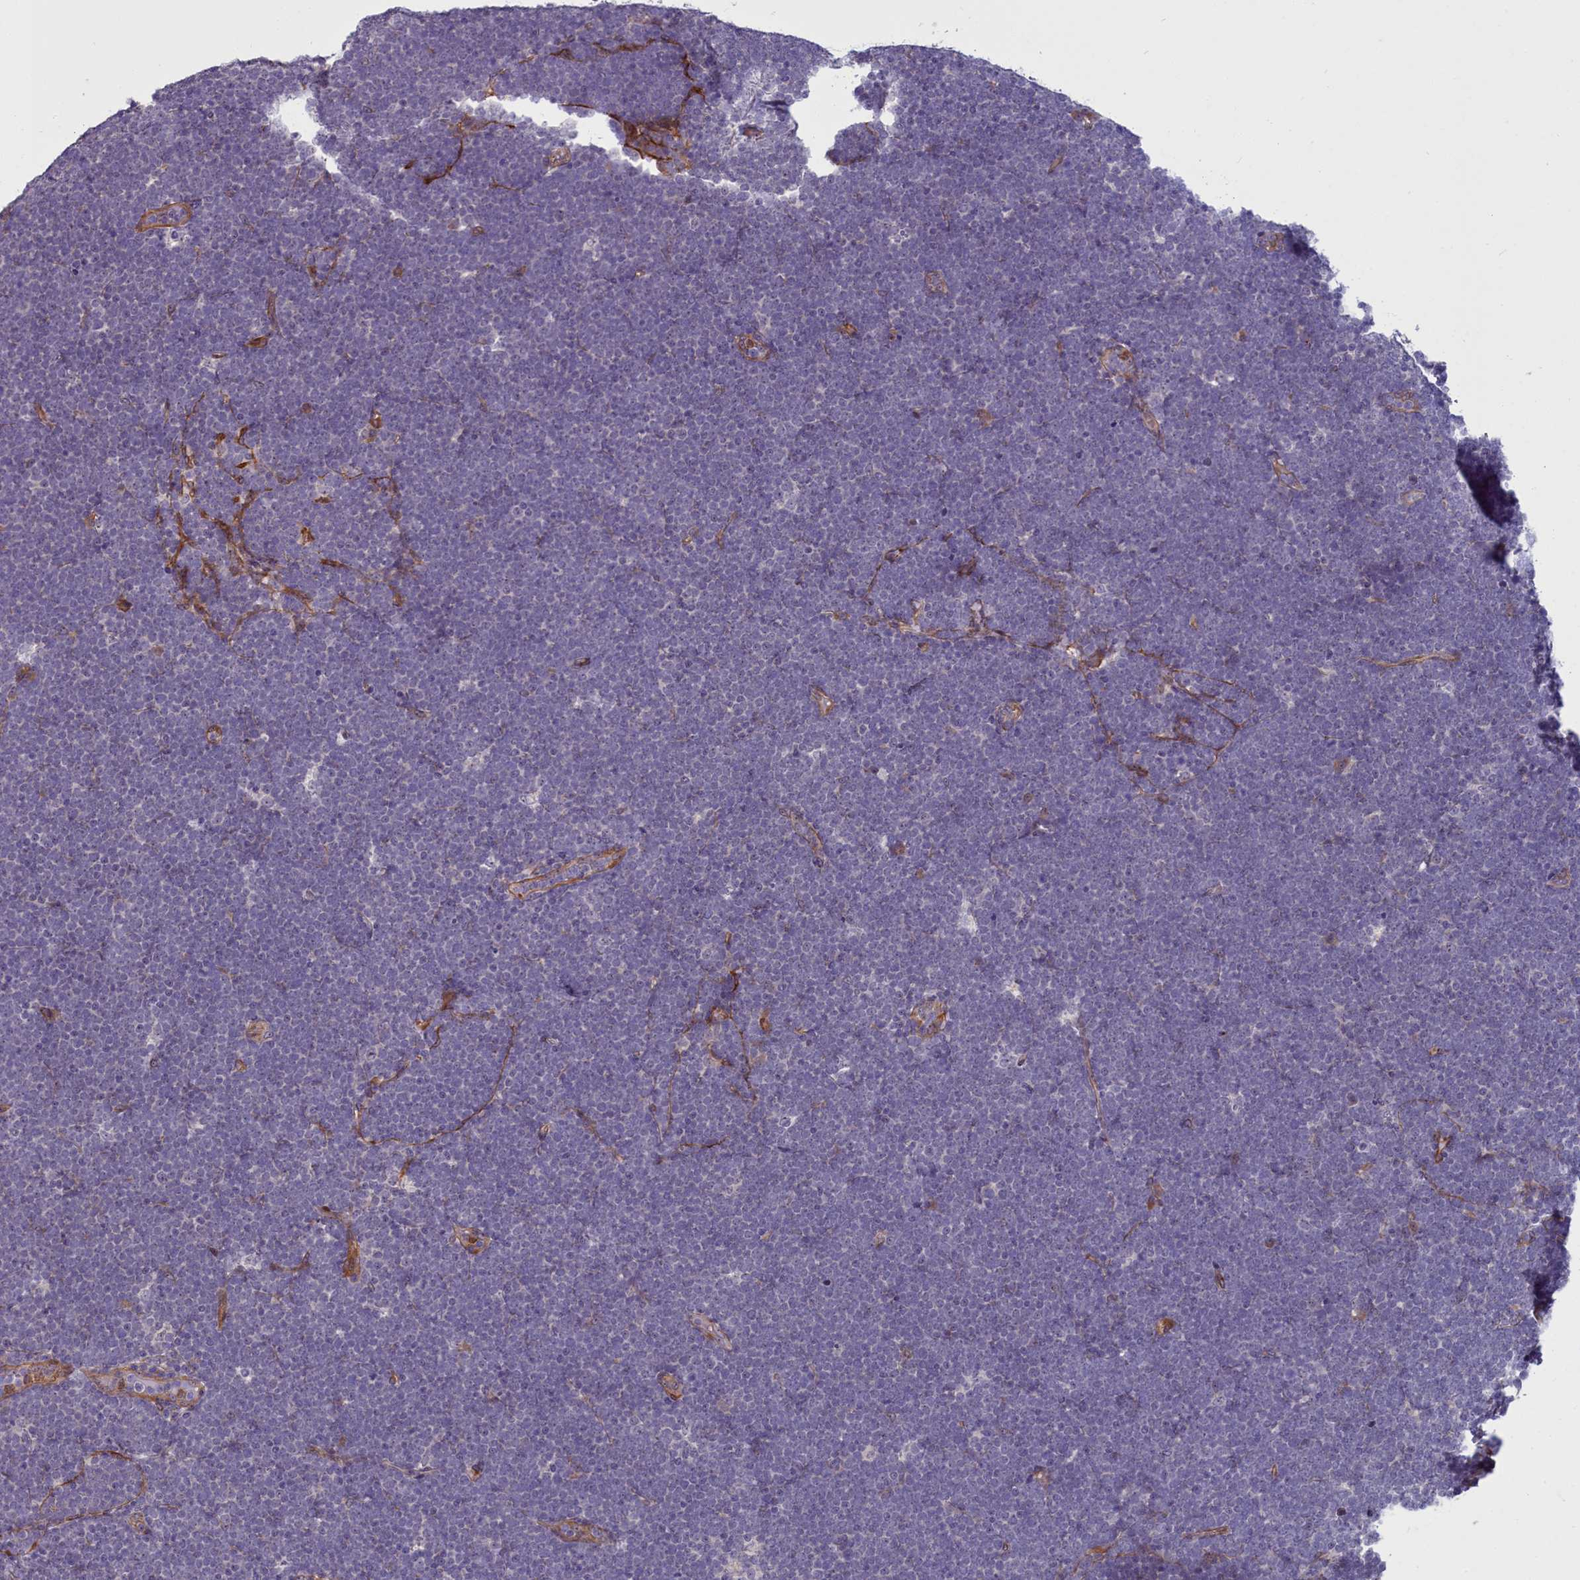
{"staining": {"intensity": "negative", "quantity": "none", "location": "none"}, "tissue": "lymphoma", "cell_type": "Tumor cells", "image_type": "cancer", "snomed": [{"axis": "morphology", "description": "Malignant lymphoma, non-Hodgkin's type, High grade"}, {"axis": "topography", "description": "Lymph node"}], "caption": "Protein analysis of lymphoma displays no significant expression in tumor cells.", "gene": "BCAR1", "patient": {"sex": "male", "age": 13}}